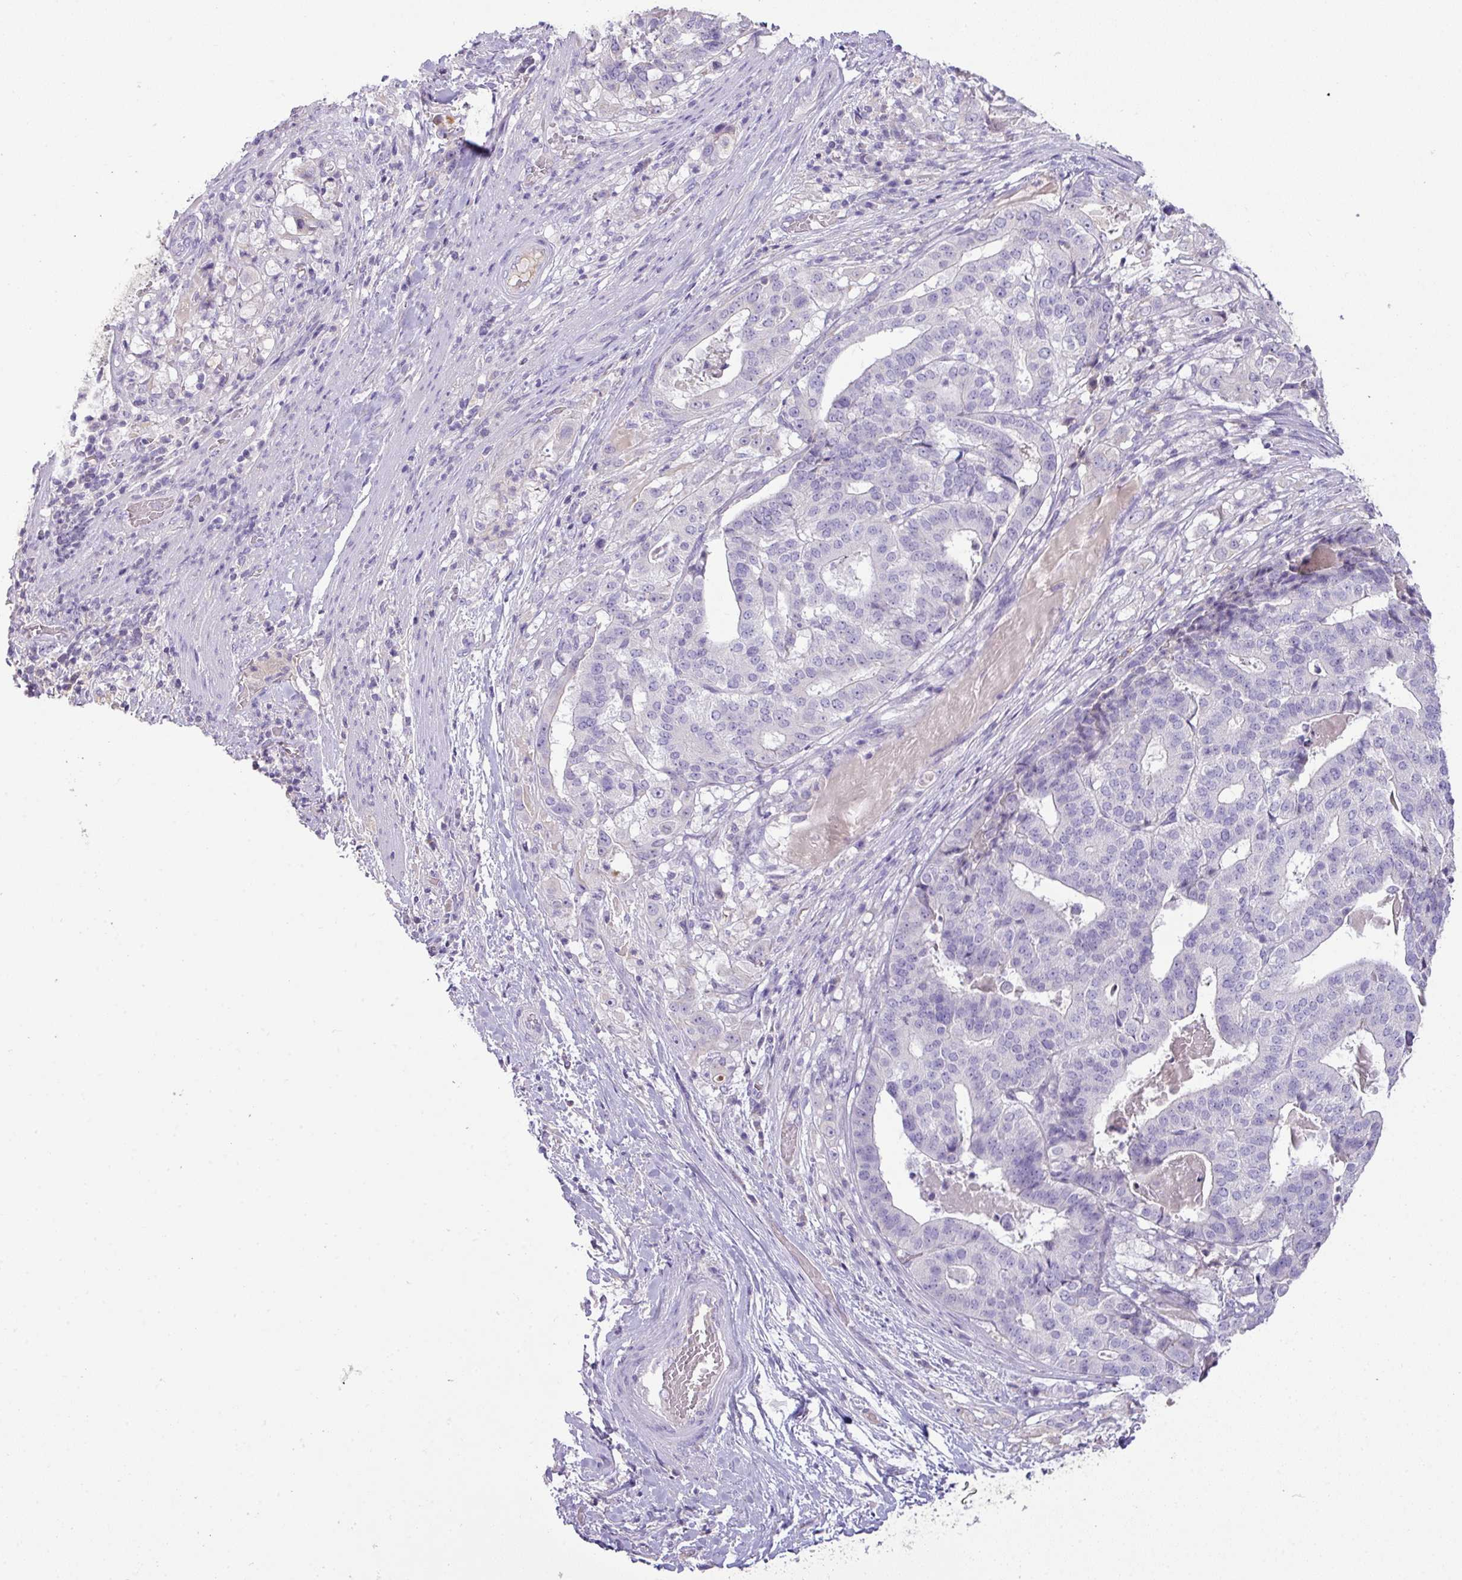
{"staining": {"intensity": "negative", "quantity": "none", "location": "none"}, "tissue": "stomach cancer", "cell_type": "Tumor cells", "image_type": "cancer", "snomed": [{"axis": "morphology", "description": "Adenocarcinoma, NOS"}, {"axis": "topography", "description": "Stomach"}], "caption": "Tumor cells are negative for protein expression in human stomach adenocarcinoma.", "gene": "OR6C6", "patient": {"sex": "male", "age": 48}}